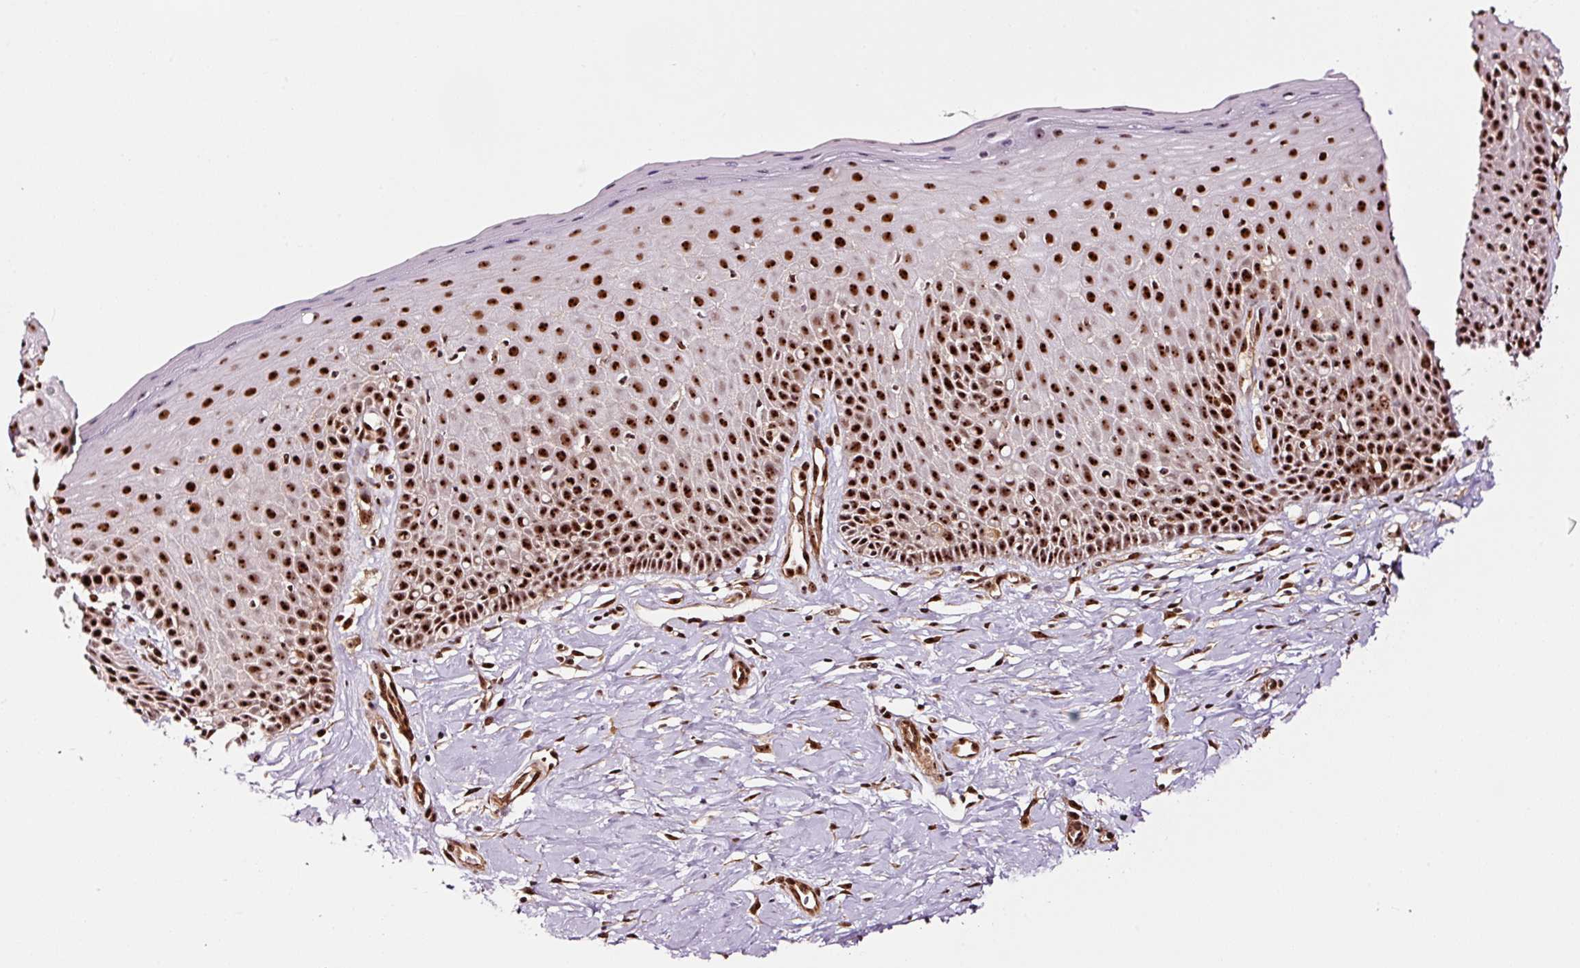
{"staining": {"intensity": "moderate", "quantity": ">75%", "location": "nuclear"}, "tissue": "cervix", "cell_type": "Glandular cells", "image_type": "normal", "snomed": [{"axis": "morphology", "description": "Normal tissue, NOS"}, {"axis": "topography", "description": "Cervix"}], "caption": "Protein analysis of benign cervix shows moderate nuclear expression in approximately >75% of glandular cells.", "gene": "GNL3", "patient": {"sex": "female", "age": 36}}